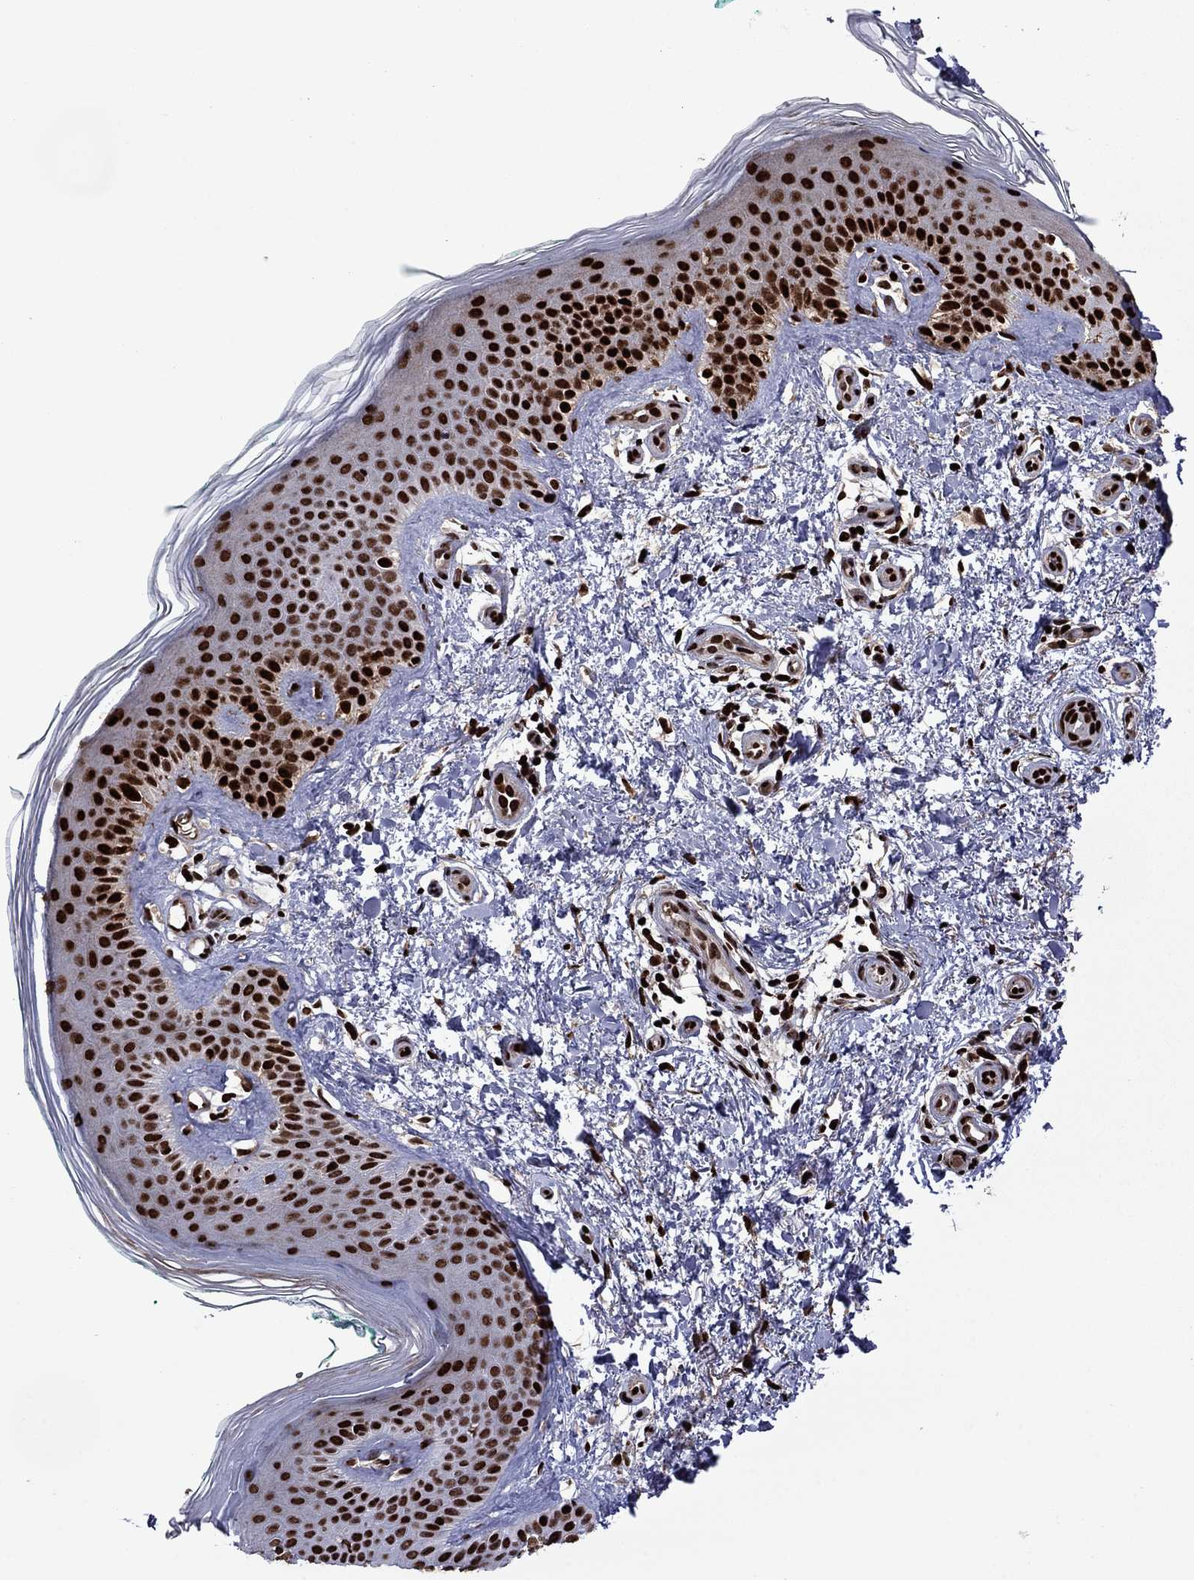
{"staining": {"intensity": "moderate", "quantity": "25%-75%", "location": "nuclear"}, "tissue": "skin", "cell_type": "Fibroblasts", "image_type": "normal", "snomed": [{"axis": "morphology", "description": "Normal tissue, NOS"}, {"axis": "morphology", "description": "Inflammation, NOS"}, {"axis": "morphology", "description": "Fibrosis, NOS"}, {"axis": "topography", "description": "Skin"}], "caption": "Immunohistochemical staining of unremarkable human skin reveals medium levels of moderate nuclear positivity in about 25%-75% of fibroblasts.", "gene": "LIMK1", "patient": {"sex": "male", "age": 71}}